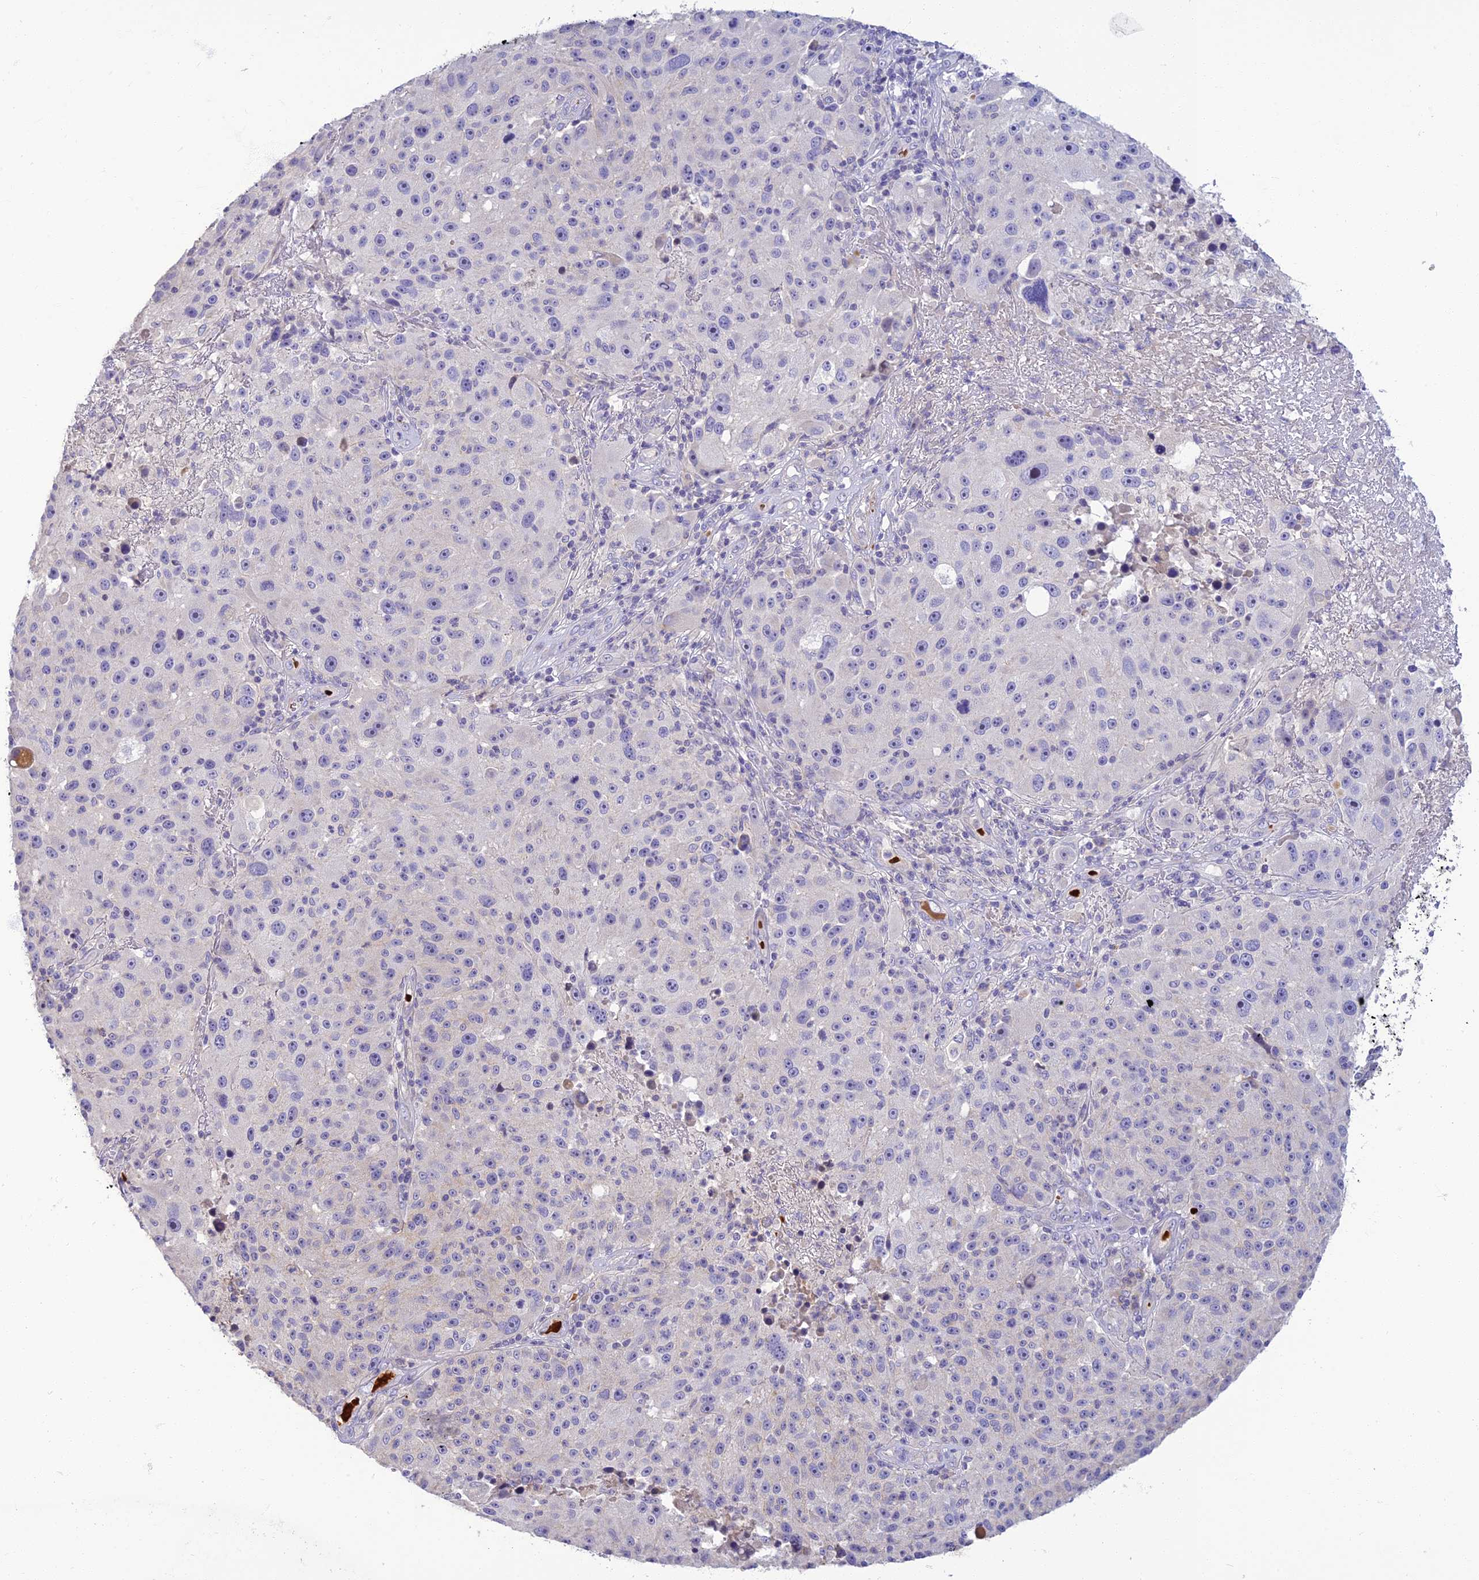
{"staining": {"intensity": "negative", "quantity": "none", "location": "none"}, "tissue": "melanoma", "cell_type": "Tumor cells", "image_type": "cancer", "snomed": [{"axis": "morphology", "description": "Malignant melanoma, NOS"}, {"axis": "topography", "description": "Skin"}], "caption": "Malignant melanoma stained for a protein using immunohistochemistry (IHC) exhibits no positivity tumor cells.", "gene": "CLIP4", "patient": {"sex": "male", "age": 53}}